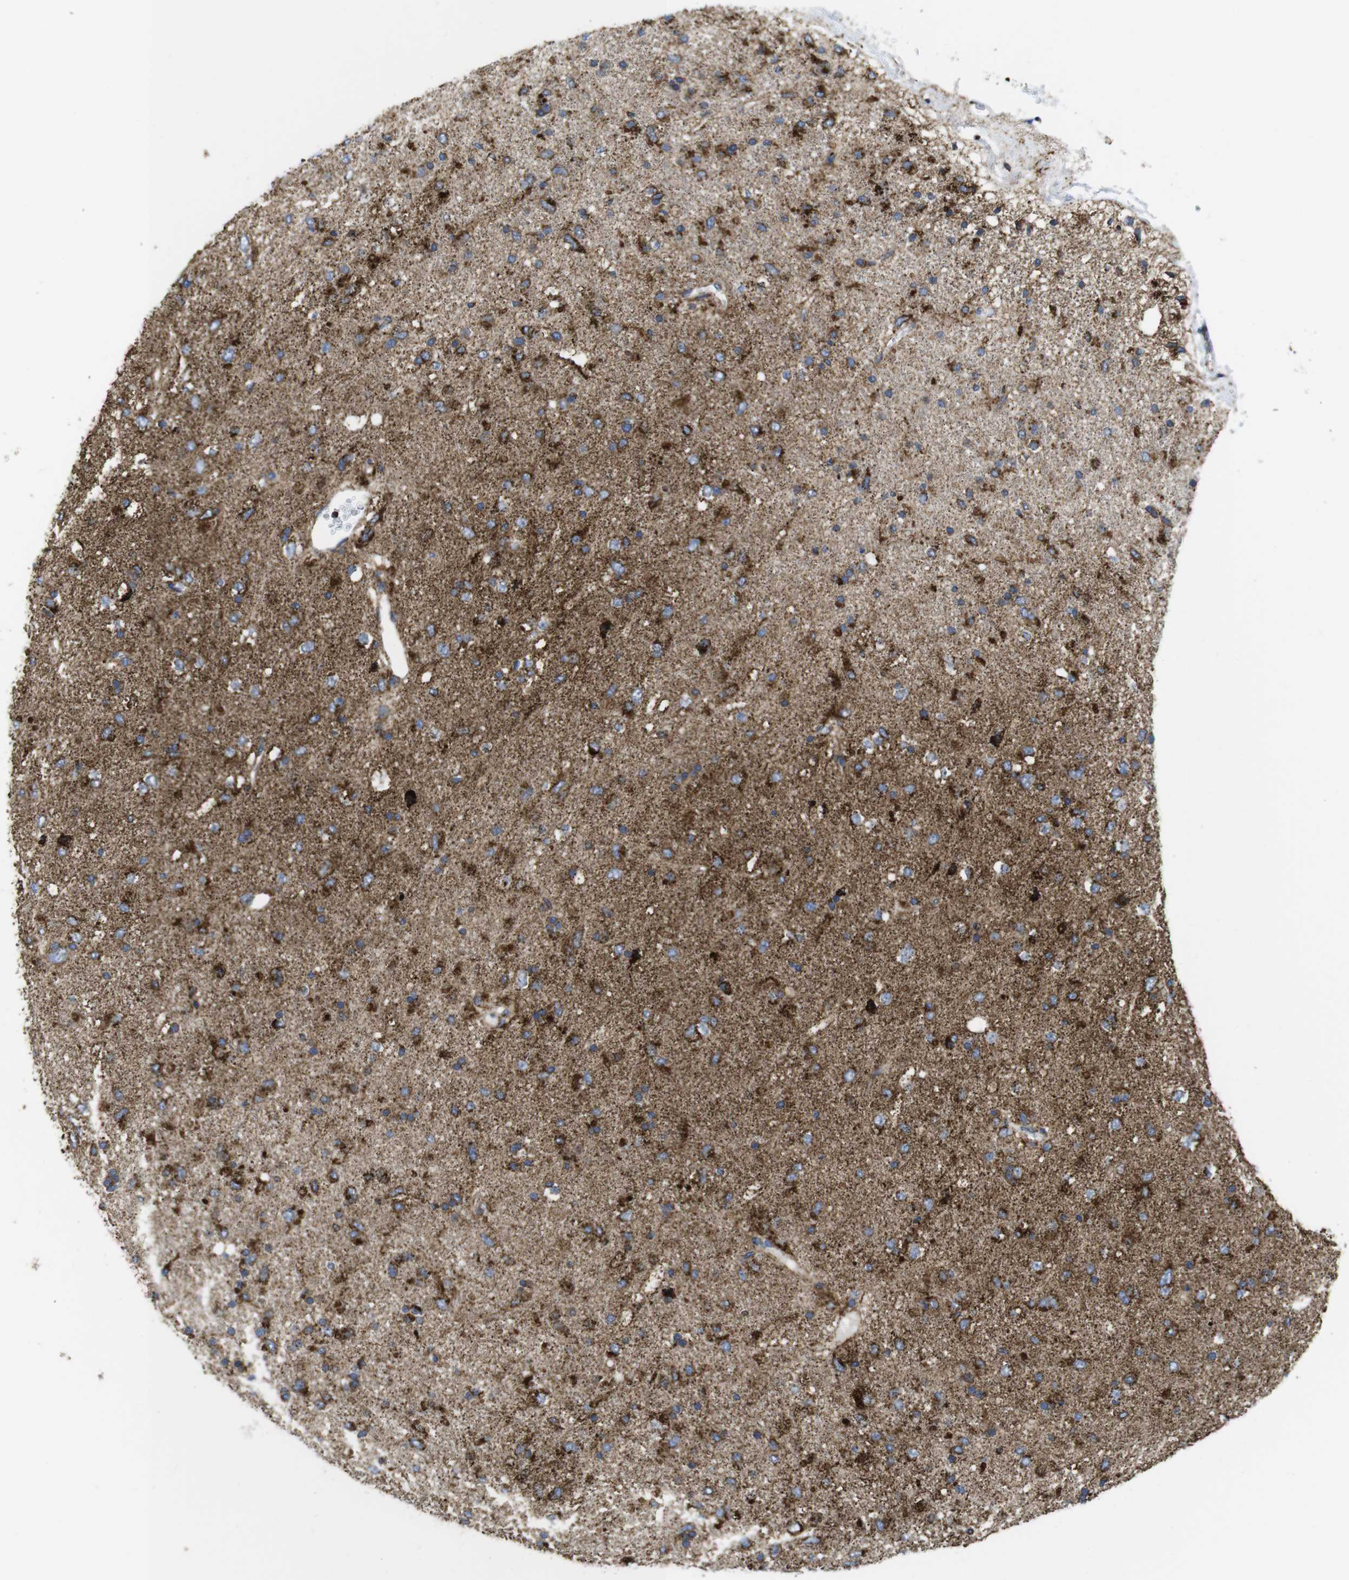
{"staining": {"intensity": "strong", "quantity": "25%-75%", "location": "cytoplasmic/membranous"}, "tissue": "glioma", "cell_type": "Tumor cells", "image_type": "cancer", "snomed": [{"axis": "morphology", "description": "Glioma, malignant, Low grade"}, {"axis": "topography", "description": "Brain"}], "caption": "The photomicrograph demonstrates immunohistochemical staining of glioma. There is strong cytoplasmic/membranous positivity is identified in approximately 25%-75% of tumor cells. The staining is performed using DAB (3,3'-diaminobenzidine) brown chromogen to label protein expression. The nuclei are counter-stained blue using hematoxylin.", "gene": "TMEM192", "patient": {"sex": "male", "age": 77}}